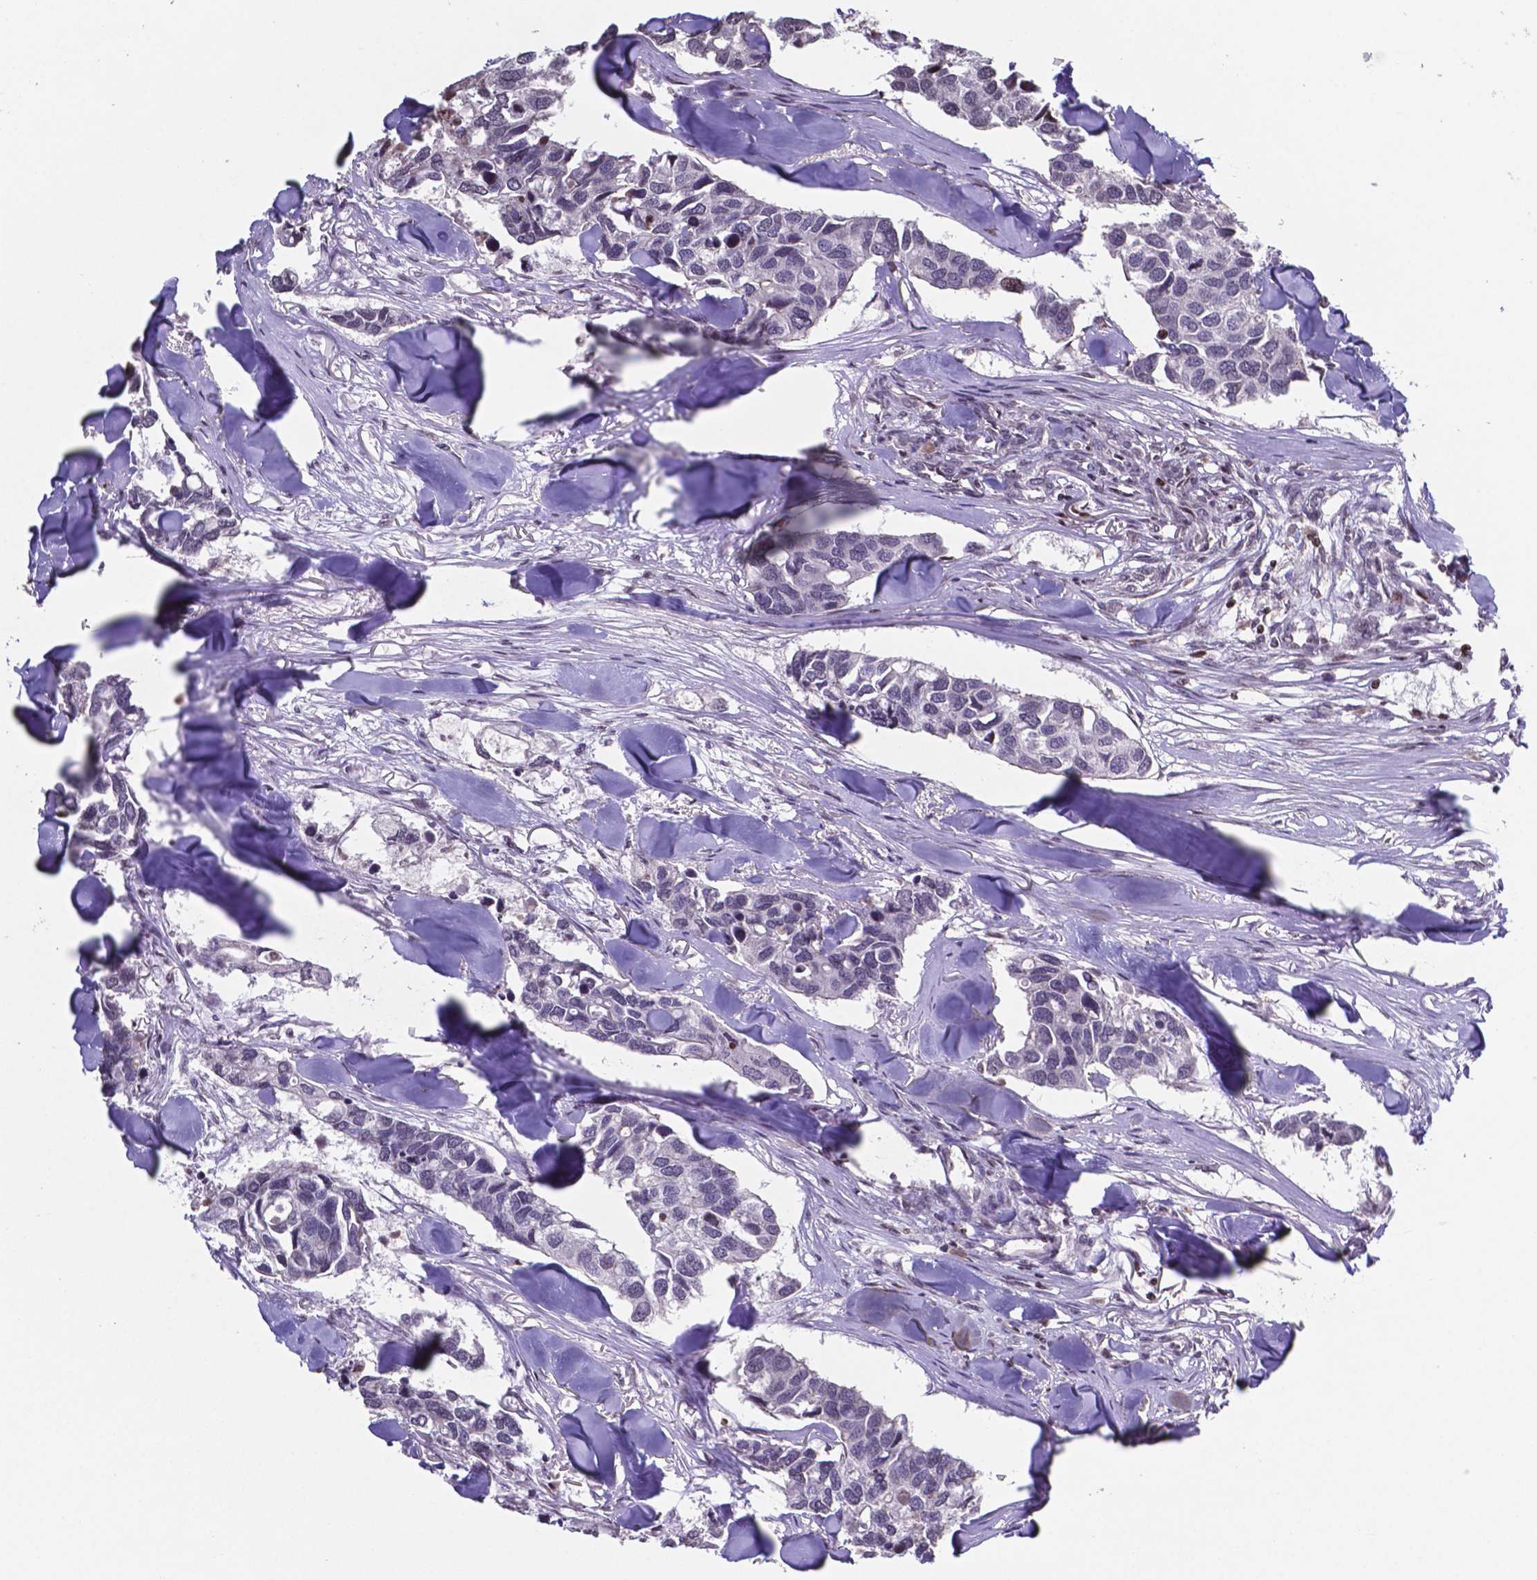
{"staining": {"intensity": "negative", "quantity": "none", "location": "none"}, "tissue": "breast cancer", "cell_type": "Tumor cells", "image_type": "cancer", "snomed": [{"axis": "morphology", "description": "Duct carcinoma"}, {"axis": "topography", "description": "Breast"}], "caption": "Tumor cells show no significant expression in infiltrating ductal carcinoma (breast).", "gene": "MLC1", "patient": {"sex": "female", "age": 83}}